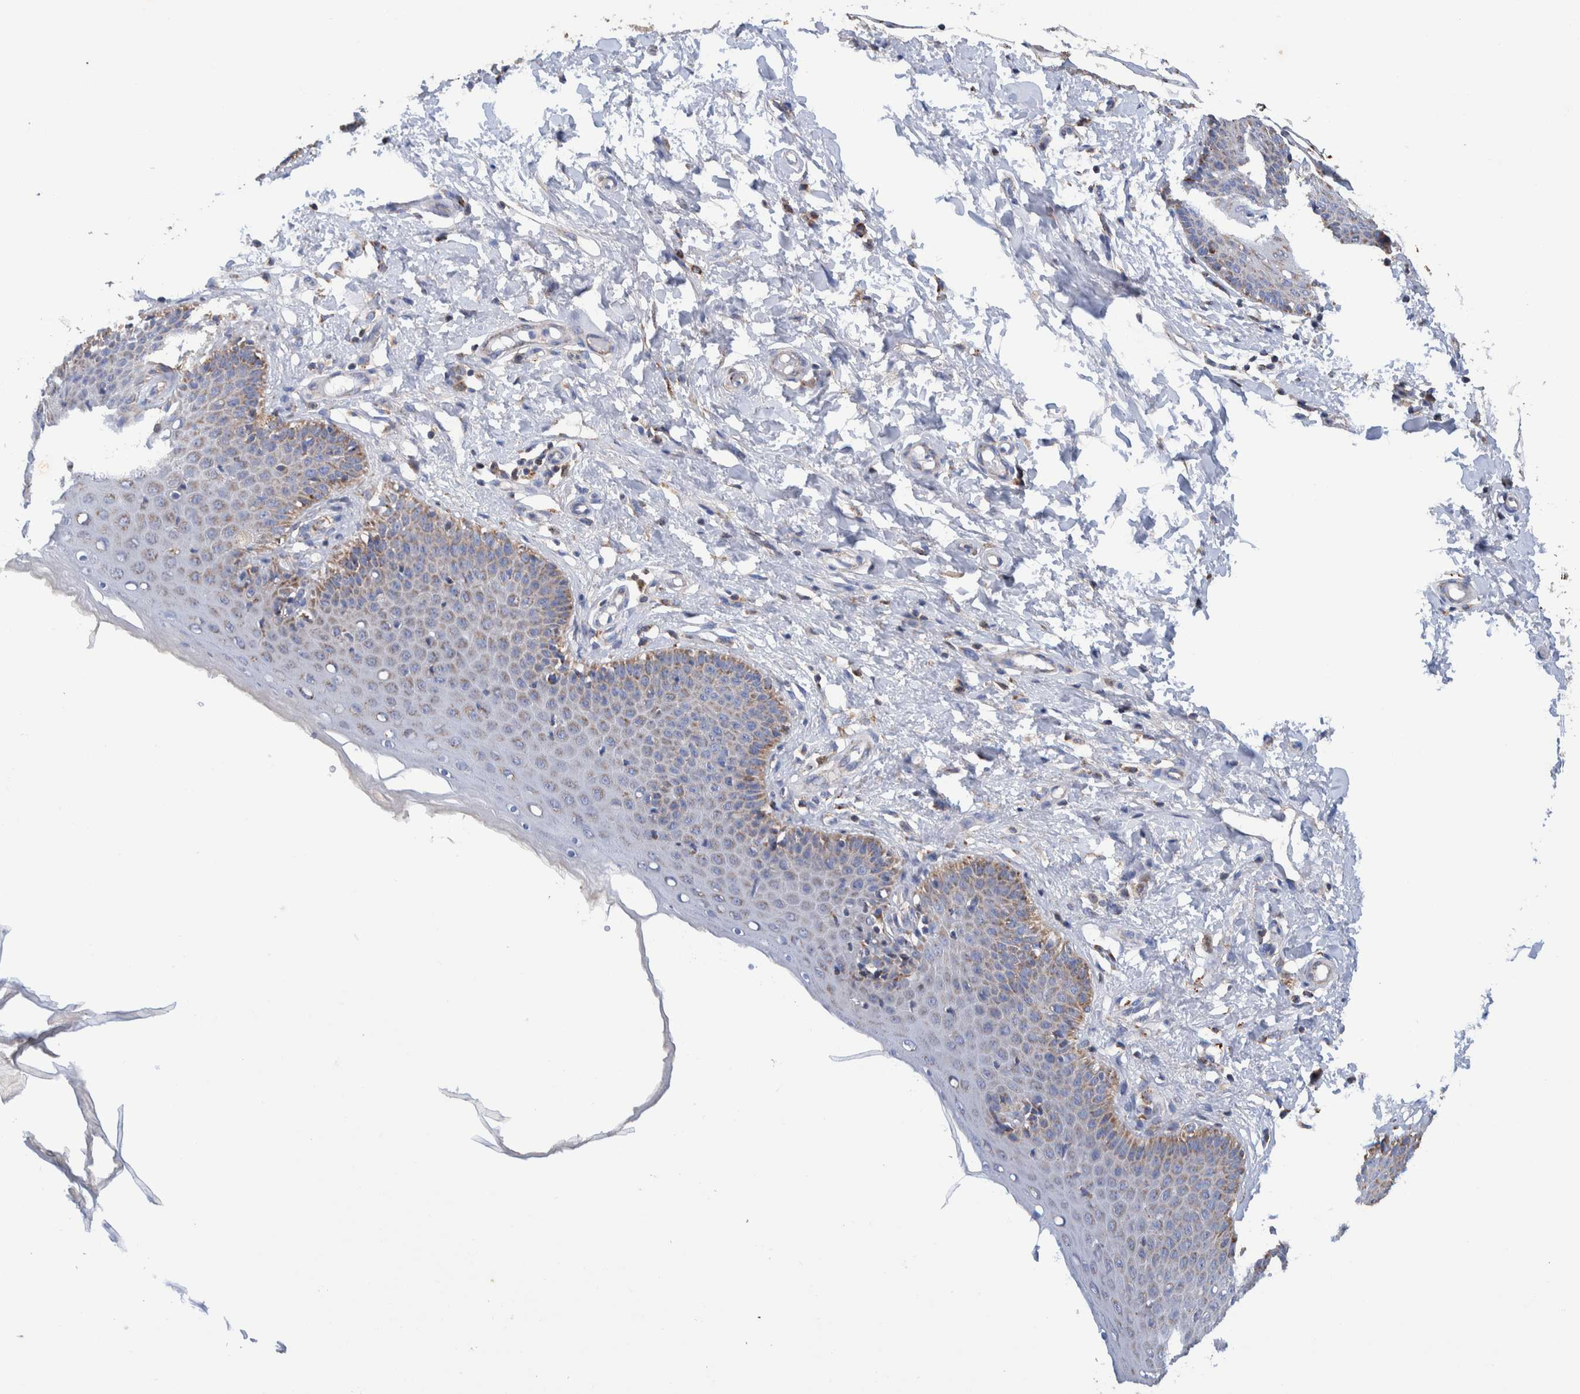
{"staining": {"intensity": "moderate", "quantity": "<25%", "location": "cytoplasmic/membranous"}, "tissue": "skin", "cell_type": "Epidermal cells", "image_type": "normal", "snomed": [{"axis": "morphology", "description": "Normal tissue, NOS"}, {"axis": "topography", "description": "Vulva"}], "caption": "Immunohistochemistry (DAB (3,3'-diaminobenzidine)) staining of normal human skin demonstrates moderate cytoplasmic/membranous protein staining in approximately <25% of epidermal cells.", "gene": "DECR1", "patient": {"sex": "female", "age": 66}}